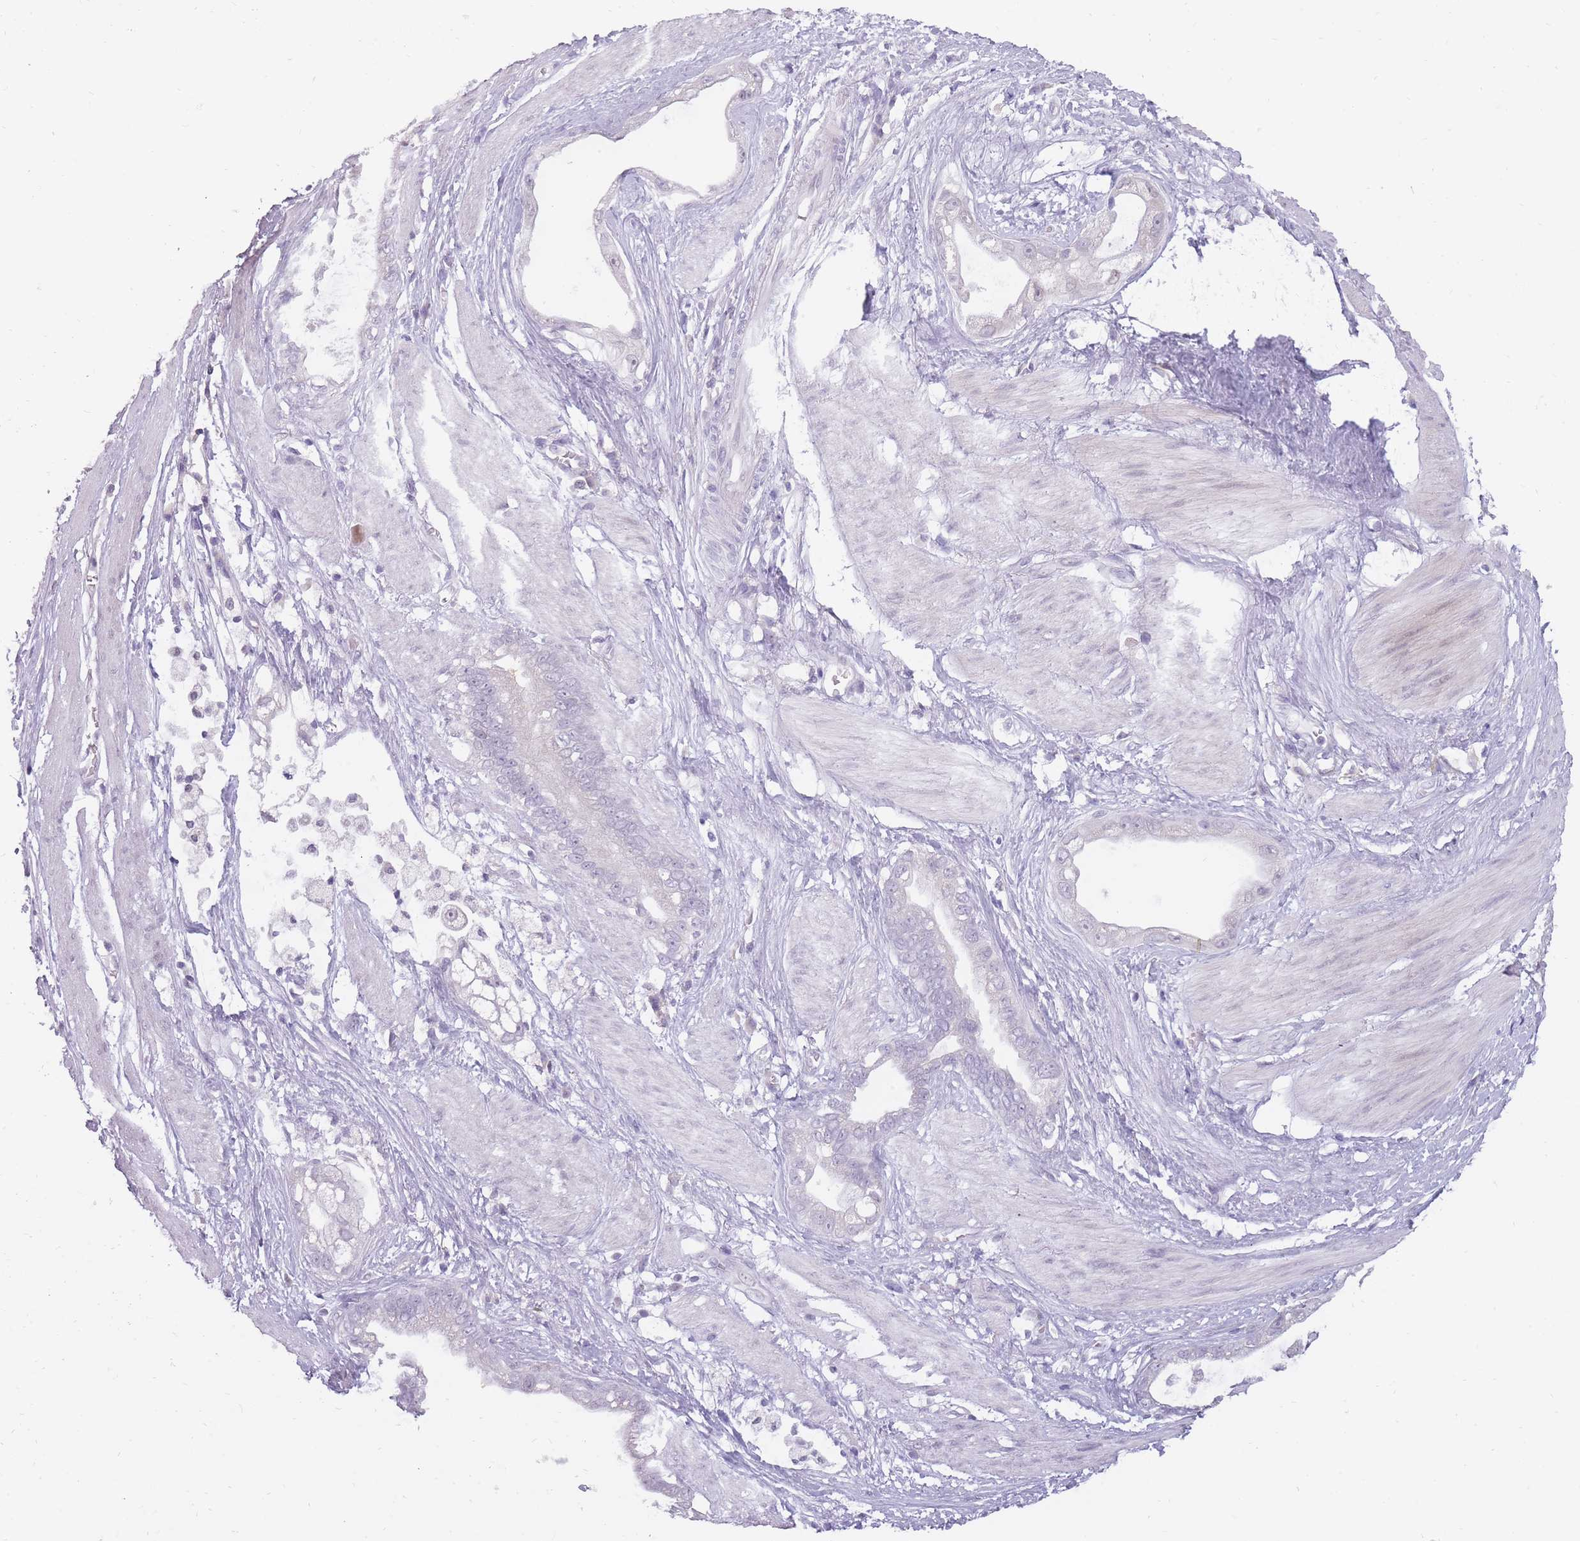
{"staining": {"intensity": "negative", "quantity": "none", "location": "none"}, "tissue": "stomach cancer", "cell_type": "Tumor cells", "image_type": "cancer", "snomed": [{"axis": "morphology", "description": "Adenocarcinoma, NOS"}, {"axis": "topography", "description": "Stomach"}], "caption": "Immunohistochemistry micrograph of stomach cancer stained for a protein (brown), which shows no staining in tumor cells. The staining was performed using DAB (3,3'-diaminobenzidine) to visualize the protein expression in brown, while the nuclei were stained in blue with hematoxylin (Magnification: 20x).", "gene": "POMZP3", "patient": {"sex": "male", "age": 55}}